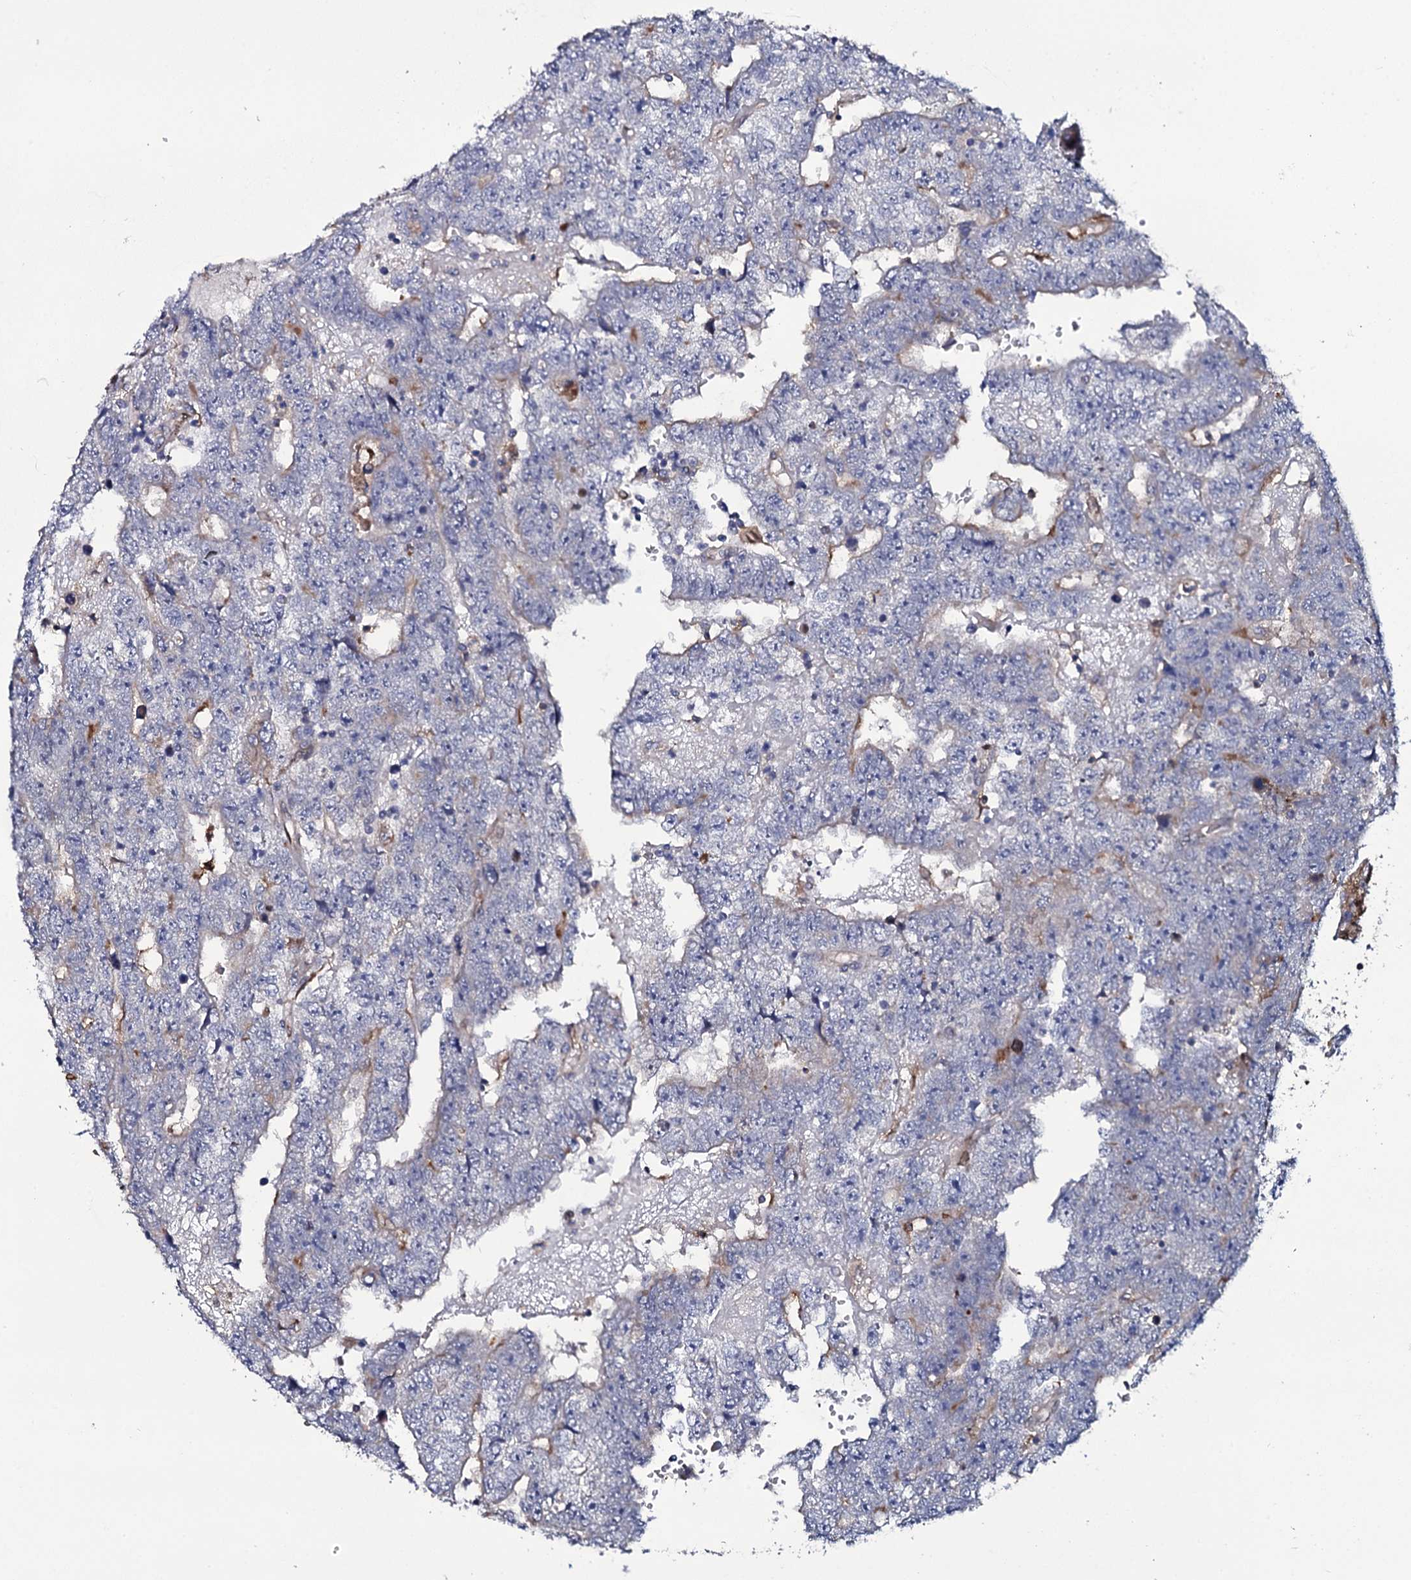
{"staining": {"intensity": "negative", "quantity": "none", "location": "none"}, "tissue": "testis cancer", "cell_type": "Tumor cells", "image_type": "cancer", "snomed": [{"axis": "morphology", "description": "Carcinoma, Embryonal, NOS"}, {"axis": "topography", "description": "Testis"}], "caption": "This is a image of immunohistochemistry staining of embryonal carcinoma (testis), which shows no staining in tumor cells.", "gene": "TTC23", "patient": {"sex": "male", "age": 25}}